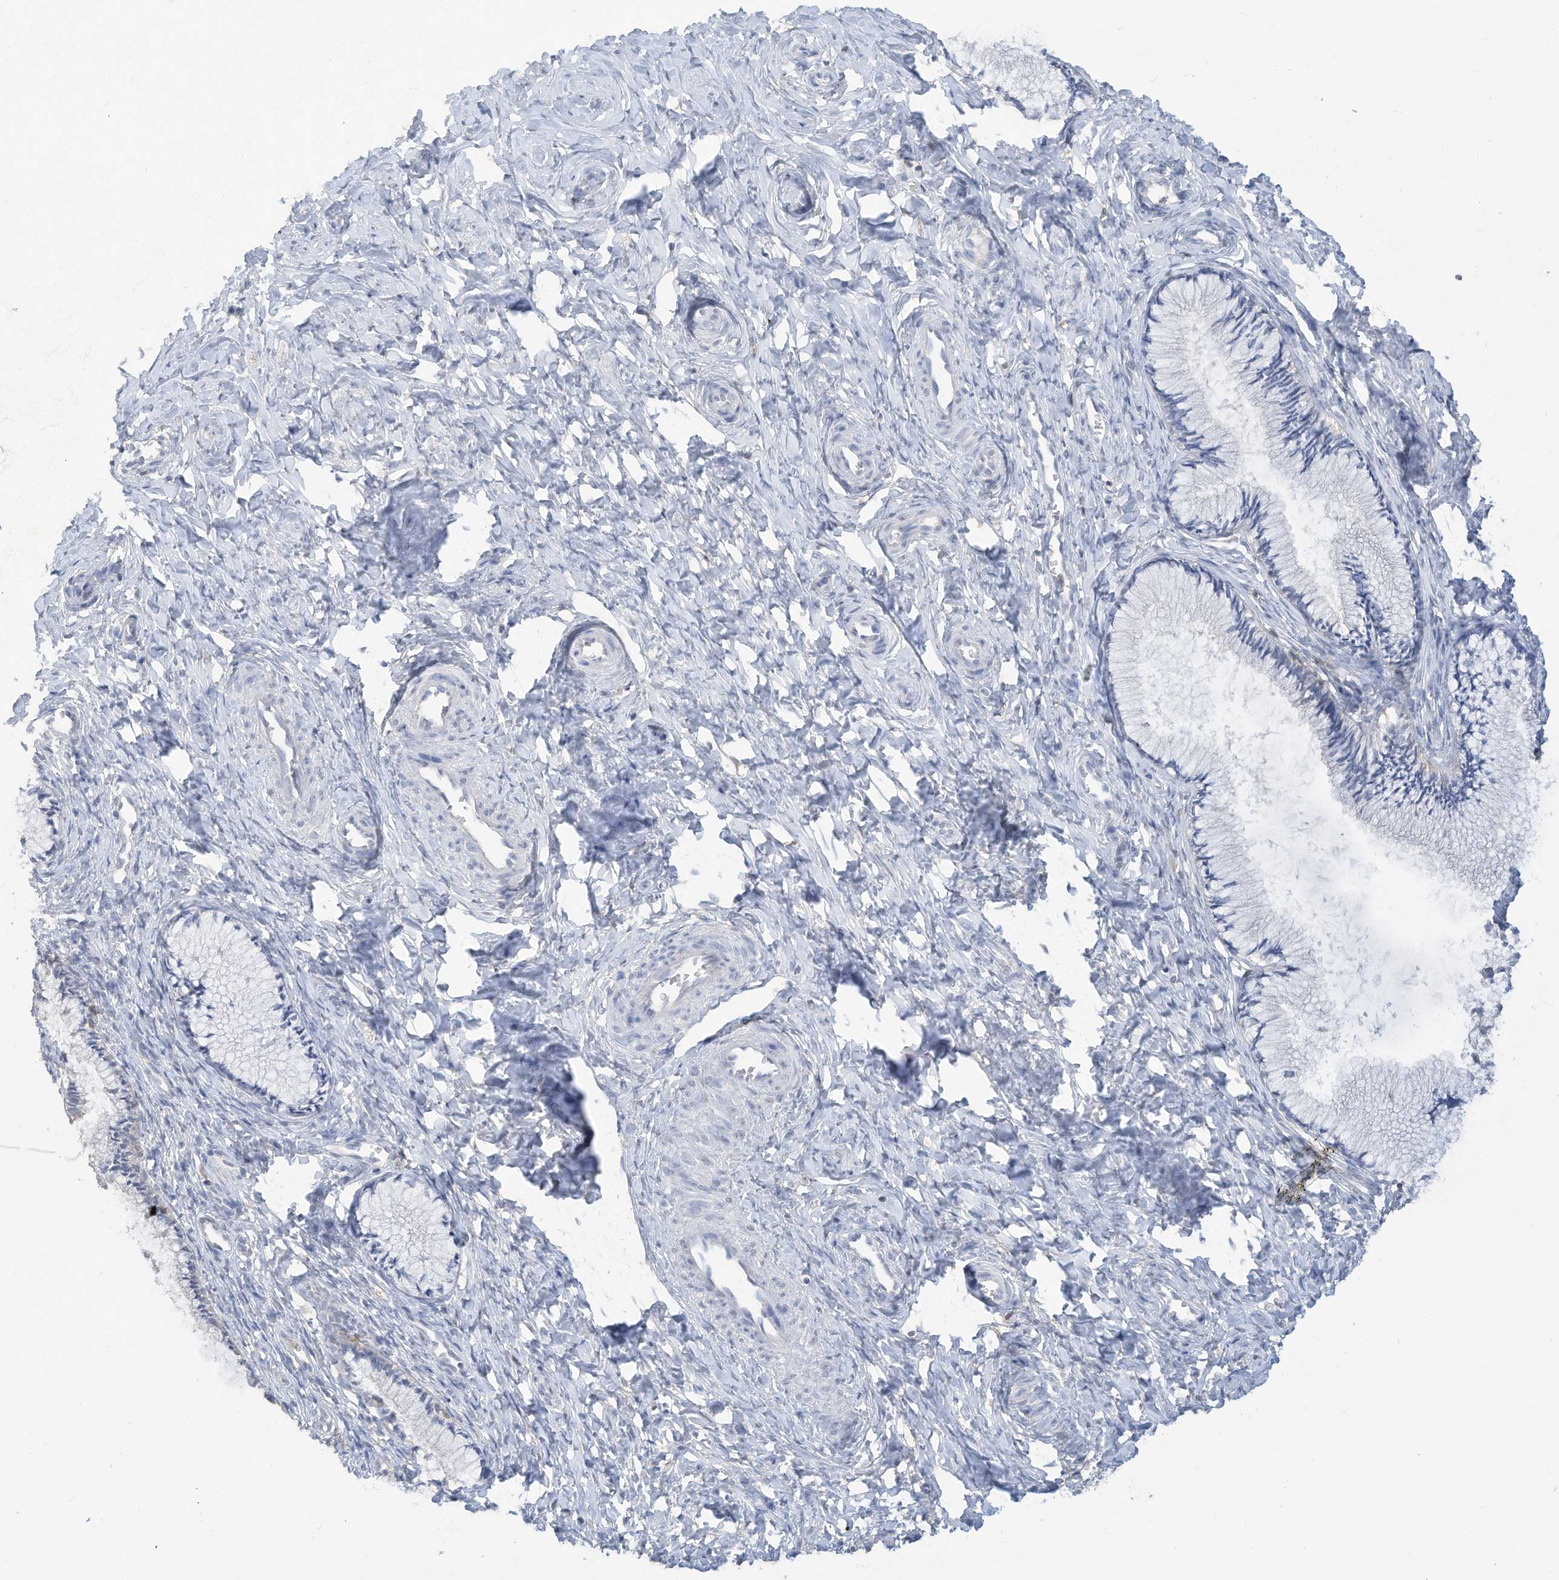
{"staining": {"intensity": "negative", "quantity": "none", "location": "none"}, "tissue": "cervix", "cell_type": "Glandular cells", "image_type": "normal", "snomed": [{"axis": "morphology", "description": "Normal tissue, NOS"}, {"axis": "topography", "description": "Cervix"}], "caption": "High power microscopy histopathology image of an immunohistochemistry (IHC) histopathology image of benign cervix, revealing no significant staining in glandular cells.", "gene": "HAS3", "patient": {"sex": "female", "age": 27}}